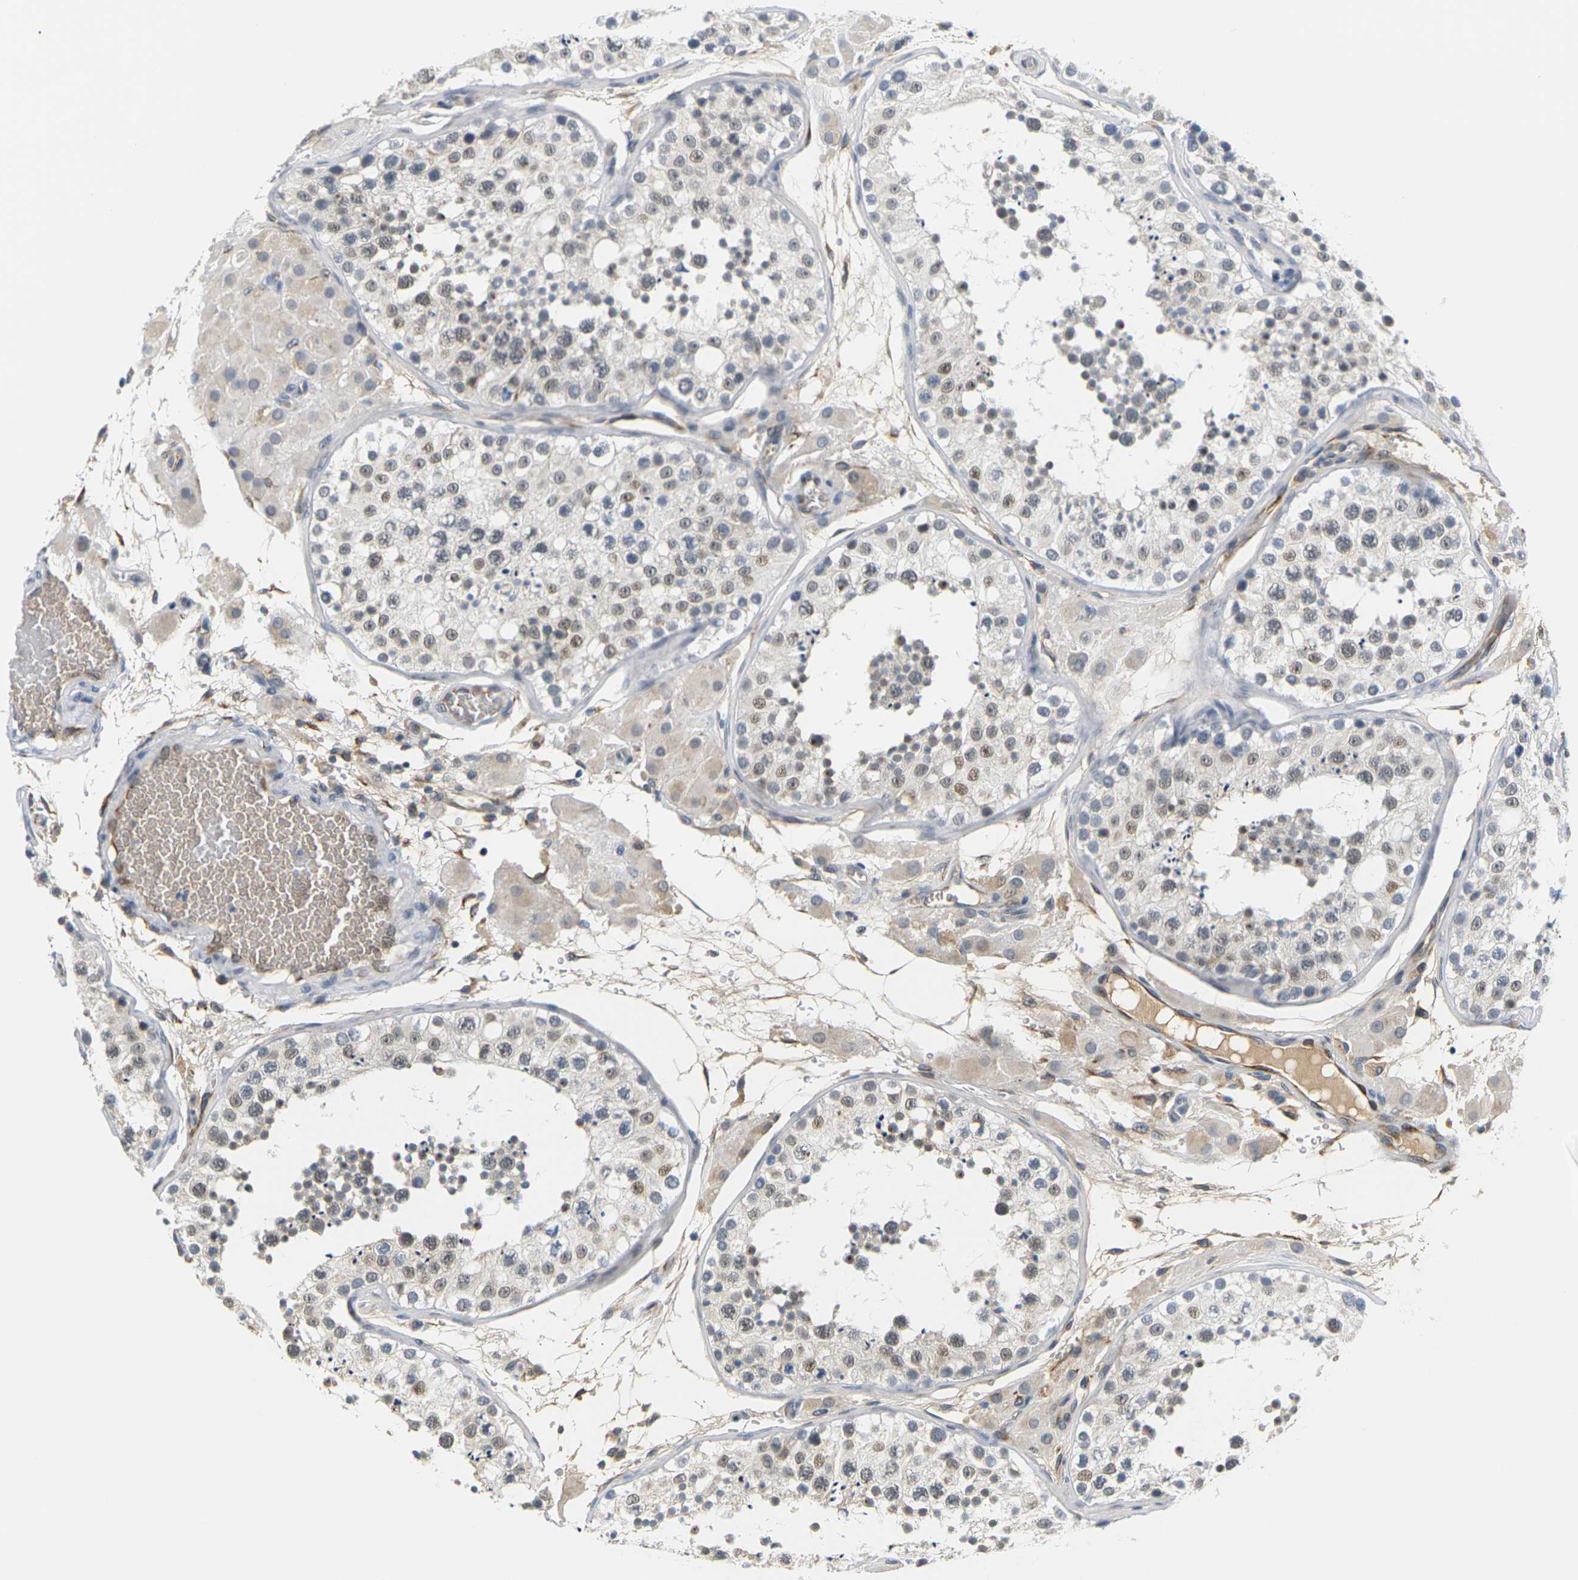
{"staining": {"intensity": "moderate", "quantity": ">75%", "location": "nuclear"}, "tissue": "testis", "cell_type": "Cells in seminiferous ducts", "image_type": "normal", "snomed": [{"axis": "morphology", "description": "Normal tissue, NOS"}, {"axis": "topography", "description": "Testis"}], "caption": "Moderate nuclear staining is appreciated in about >75% of cells in seminiferous ducts in benign testis. Immunohistochemistry (ihc) stains the protein in brown and the nuclei are stained blue.", "gene": "PKP2", "patient": {"sex": "male", "age": 26}}